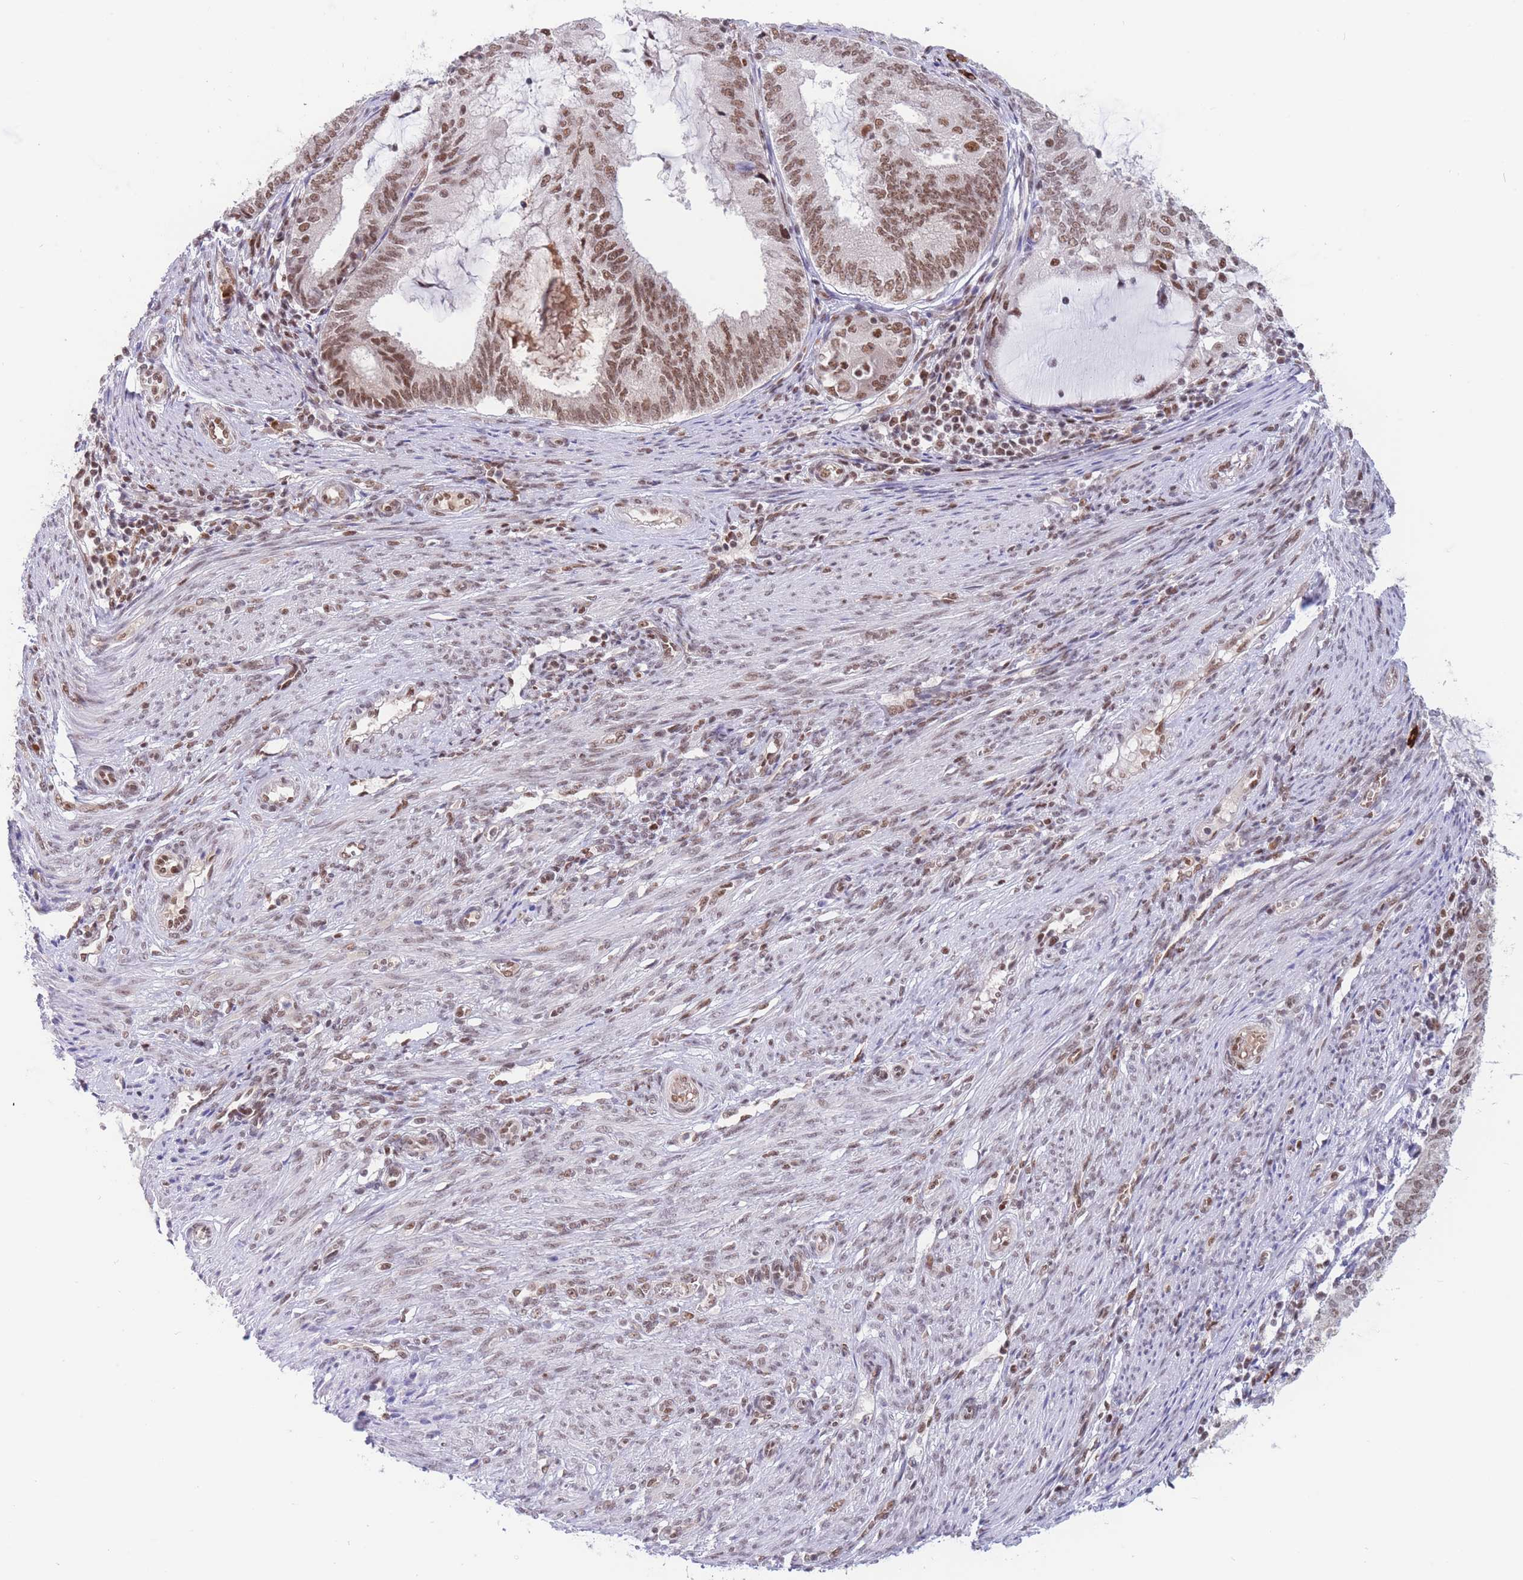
{"staining": {"intensity": "moderate", "quantity": ">75%", "location": "nuclear"}, "tissue": "endometrial cancer", "cell_type": "Tumor cells", "image_type": "cancer", "snomed": [{"axis": "morphology", "description": "Adenocarcinoma, NOS"}, {"axis": "topography", "description": "Endometrium"}], "caption": "Protein analysis of endometrial cancer (adenocarcinoma) tissue displays moderate nuclear positivity in about >75% of tumor cells.", "gene": "SMAD9", "patient": {"sex": "female", "age": 81}}